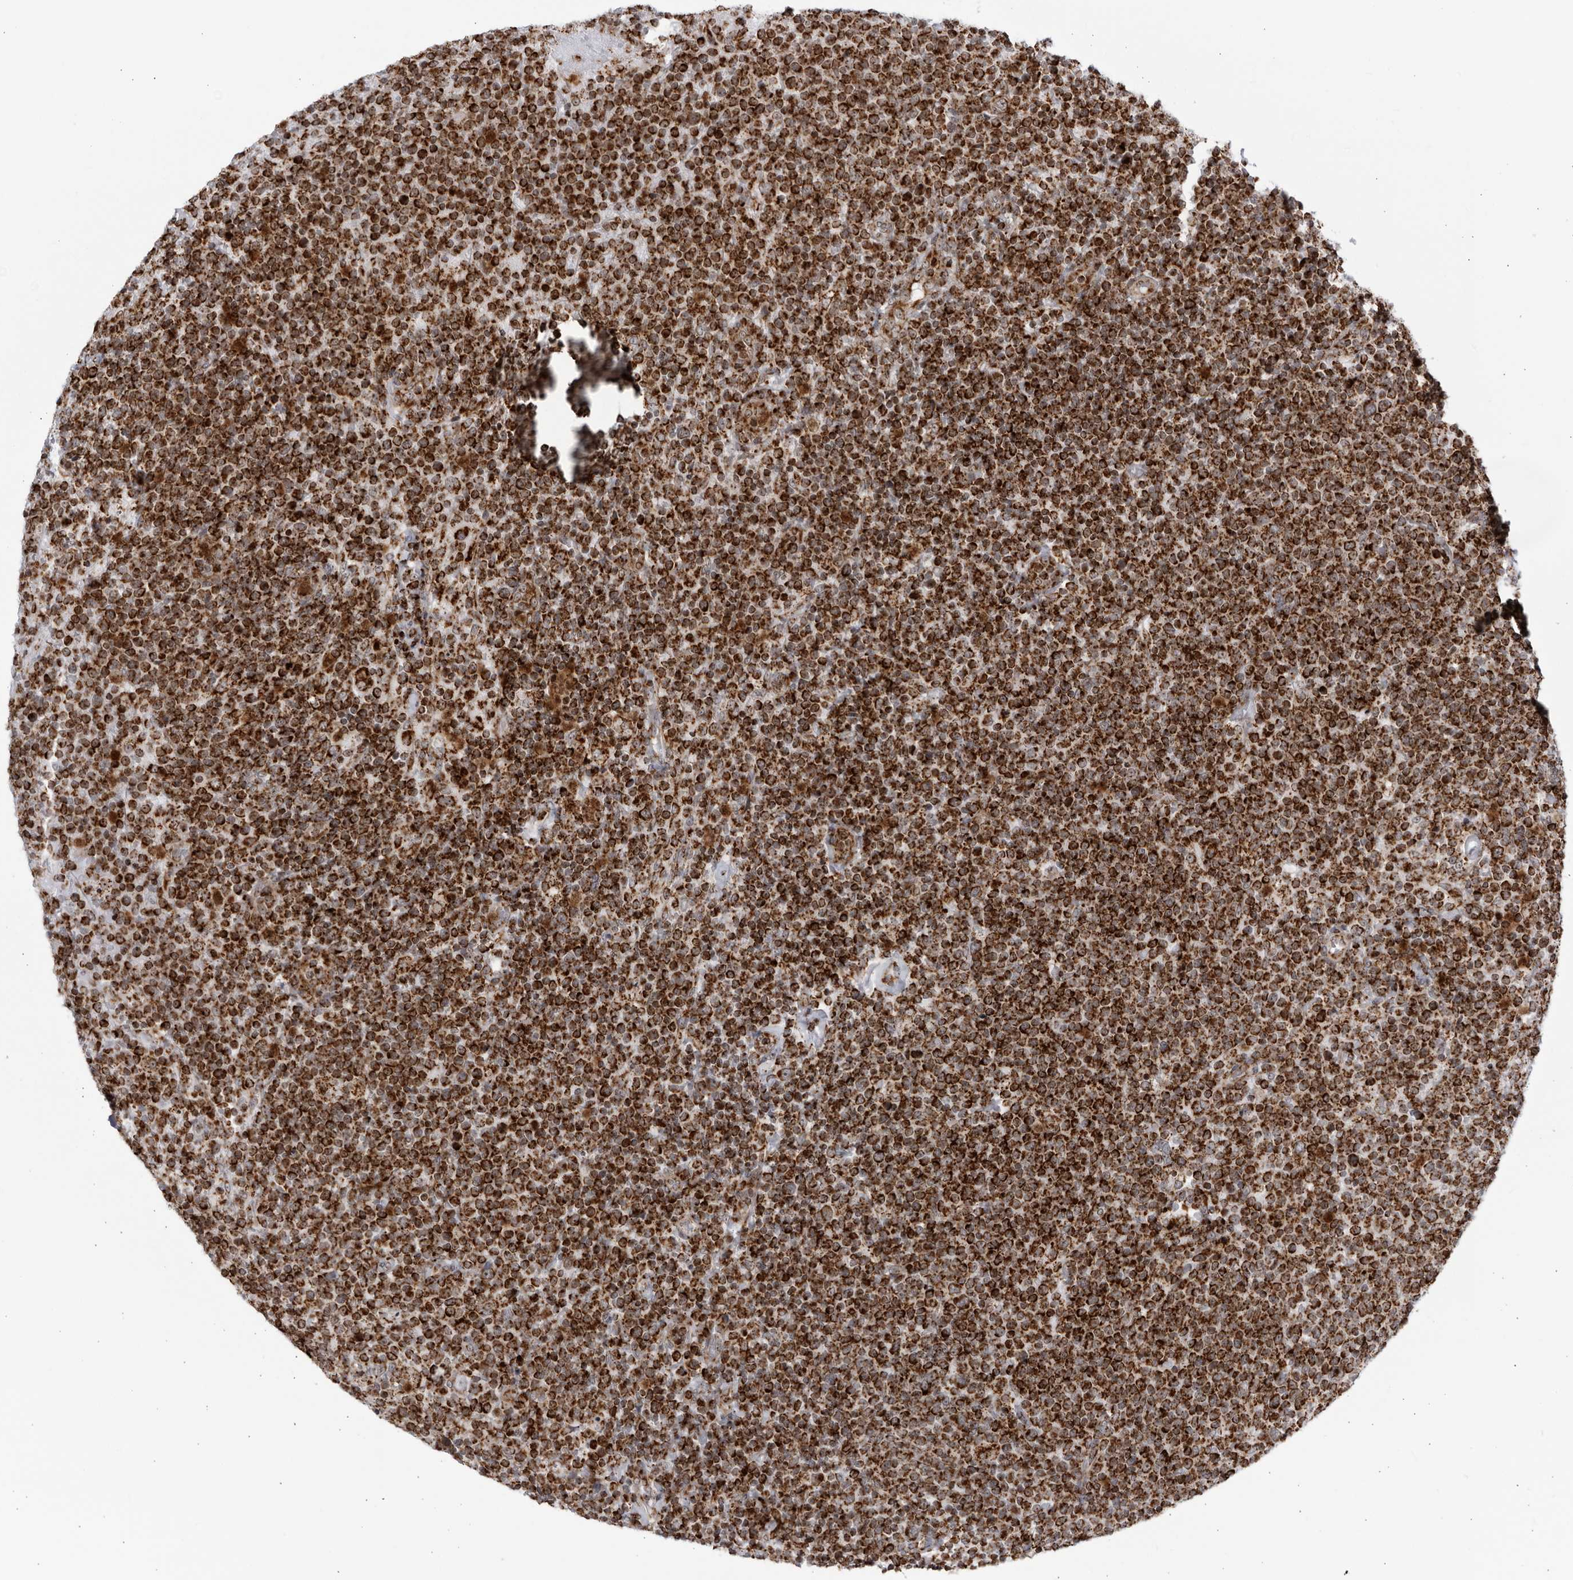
{"staining": {"intensity": "strong", "quantity": ">75%", "location": "cytoplasmic/membranous"}, "tissue": "lymphoma", "cell_type": "Tumor cells", "image_type": "cancer", "snomed": [{"axis": "morphology", "description": "Malignant lymphoma, non-Hodgkin's type, High grade"}, {"axis": "topography", "description": "Lymph node"}], "caption": "Approximately >75% of tumor cells in malignant lymphoma, non-Hodgkin's type (high-grade) exhibit strong cytoplasmic/membranous protein staining as visualized by brown immunohistochemical staining.", "gene": "RBM34", "patient": {"sex": "male", "age": 61}}